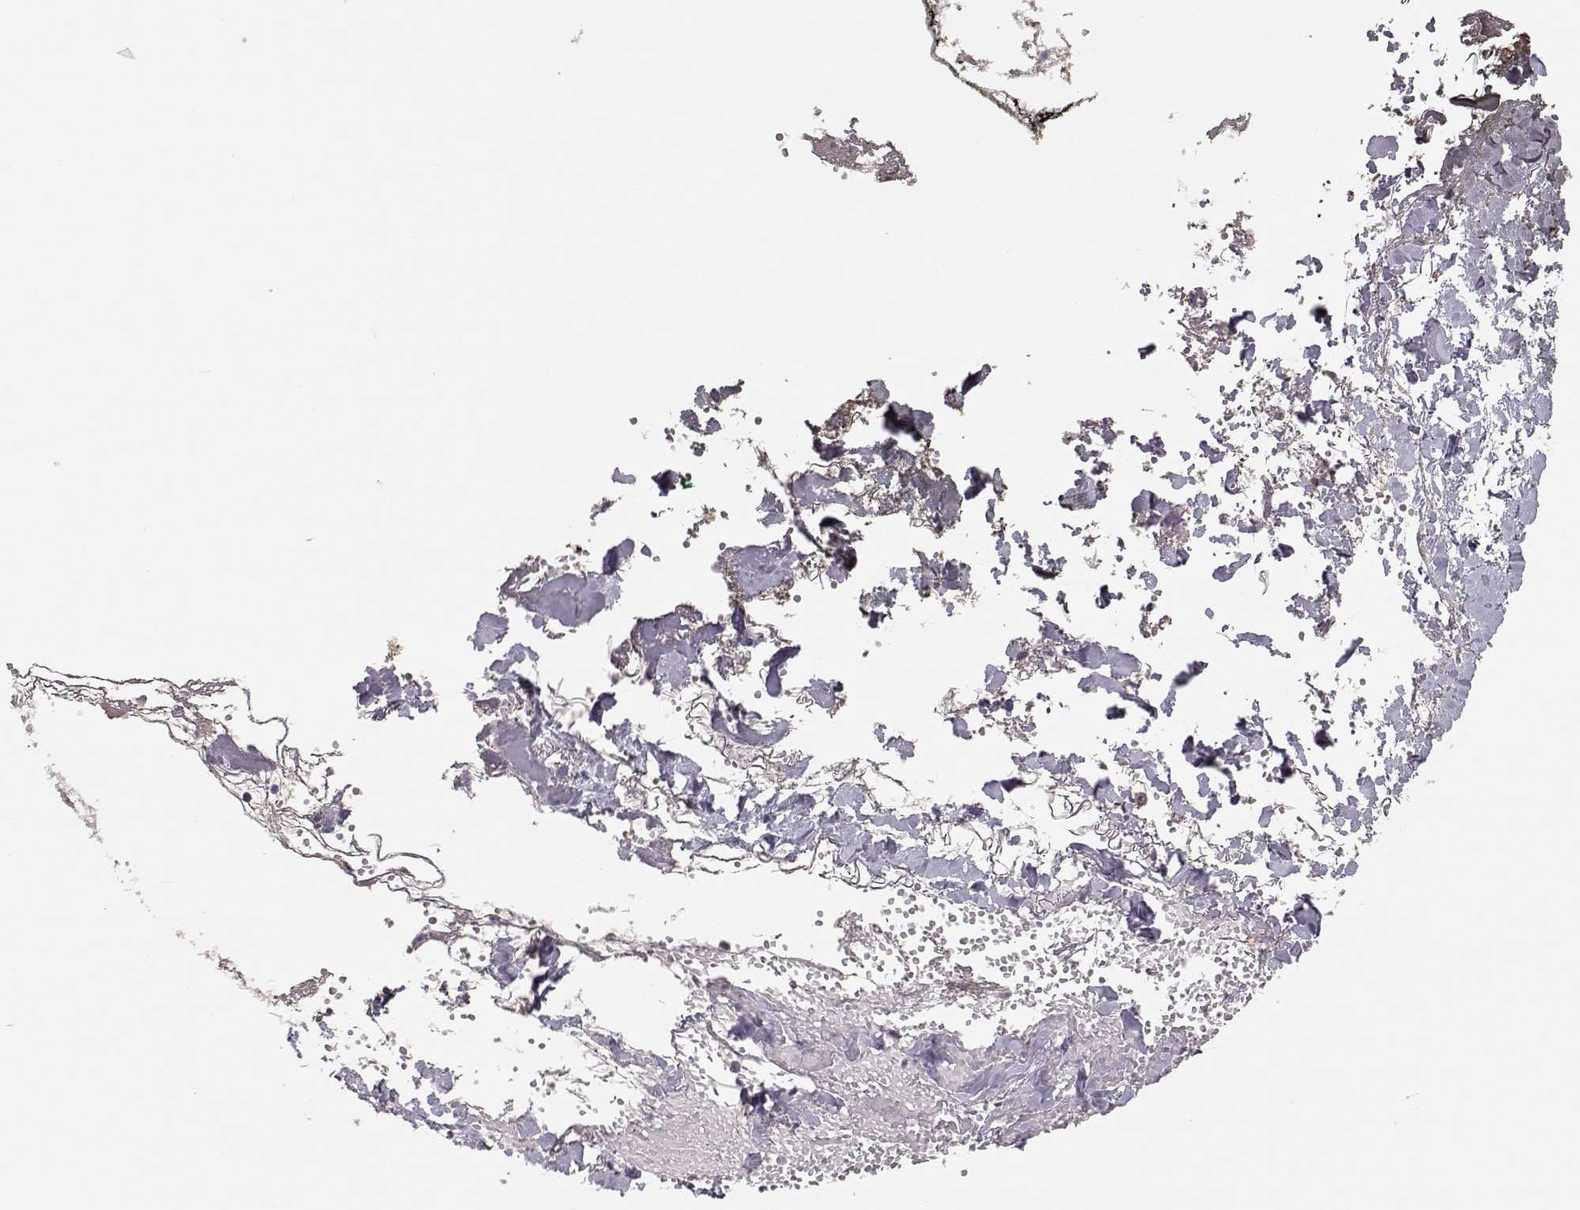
{"staining": {"intensity": "weak", "quantity": ">75%", "location": "cytoplasmic/membranous"}, "tissue": "skin", "cell_type": "Fibroblasts", "image_type": "normal", "snomed": [{"axis": "morphology", "description": "Normal tissue, NOS"}, {"axis": "topography", "description": "Skin"}], "caption": "A high-resolution photomicrograph shows IHC staining of unremarkable skin, which displays weak cytoplasmic/membranous staining in approximately >75% of fibroblasts.", "gene": "PLEKHG3", "patient": {"sex": "female", "age": 34}}